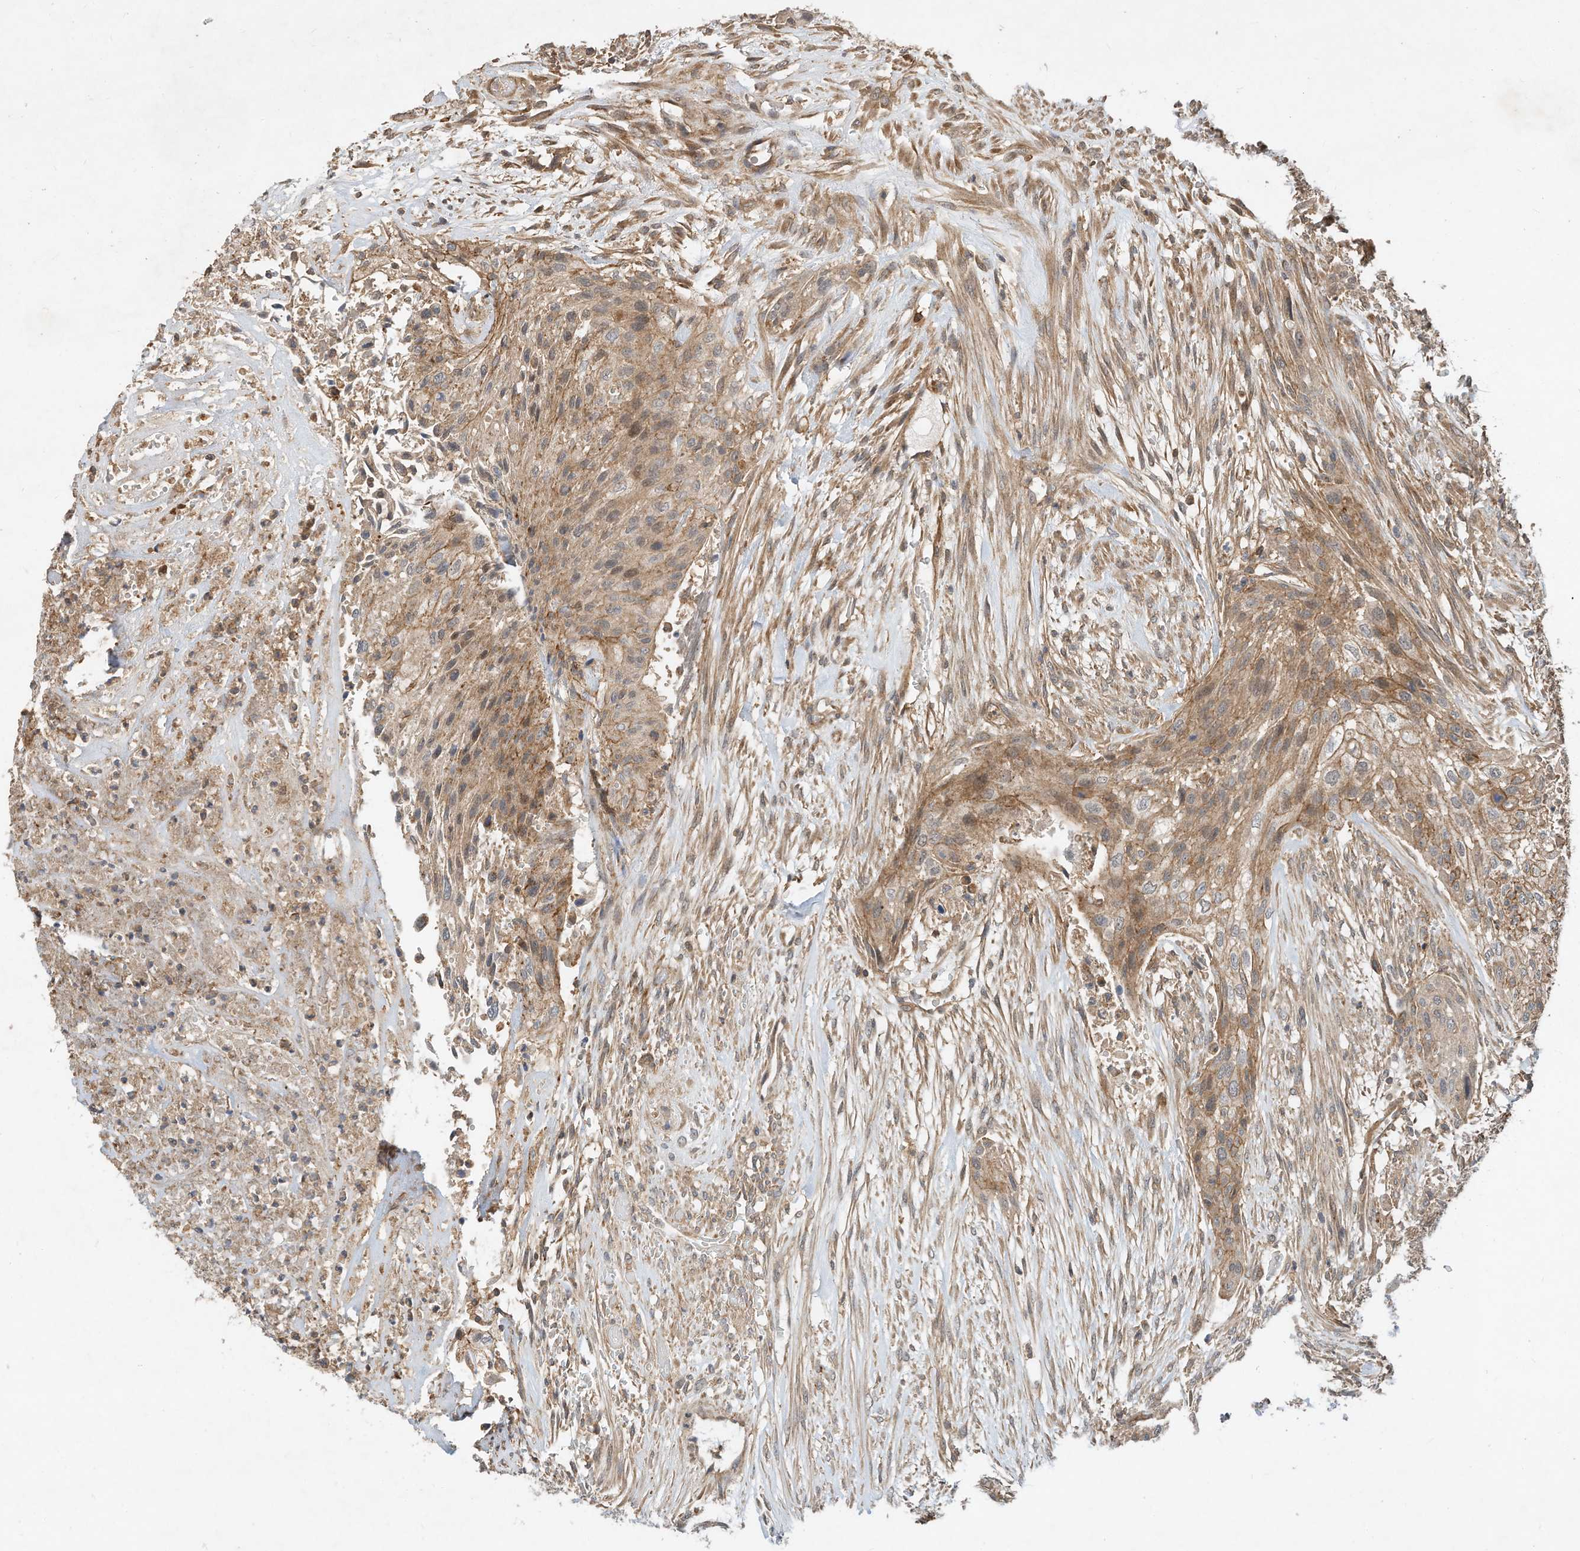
{"staining": {"intensity": "moderate", "quantity": ">75%", "location": "cytoplasmic/membranous"}, "tissue": "urothelial cancer", "cell_type": "Tumor cells", "image_type": "cancer", "snomed": [{"axis": "morphology", "description": "Urothelial carcinoma, High grade"}, {"axis": "topography", "description": "Urinary bladder"}], "caption": "Human urothelial cancer stained for a protein (brown) exhibits moderate cytoplasmic/membranous positive staining in about >75% of tumor cells.", "gene": "CPAMD8", "patient": {"sex": "male", "age": 35}}